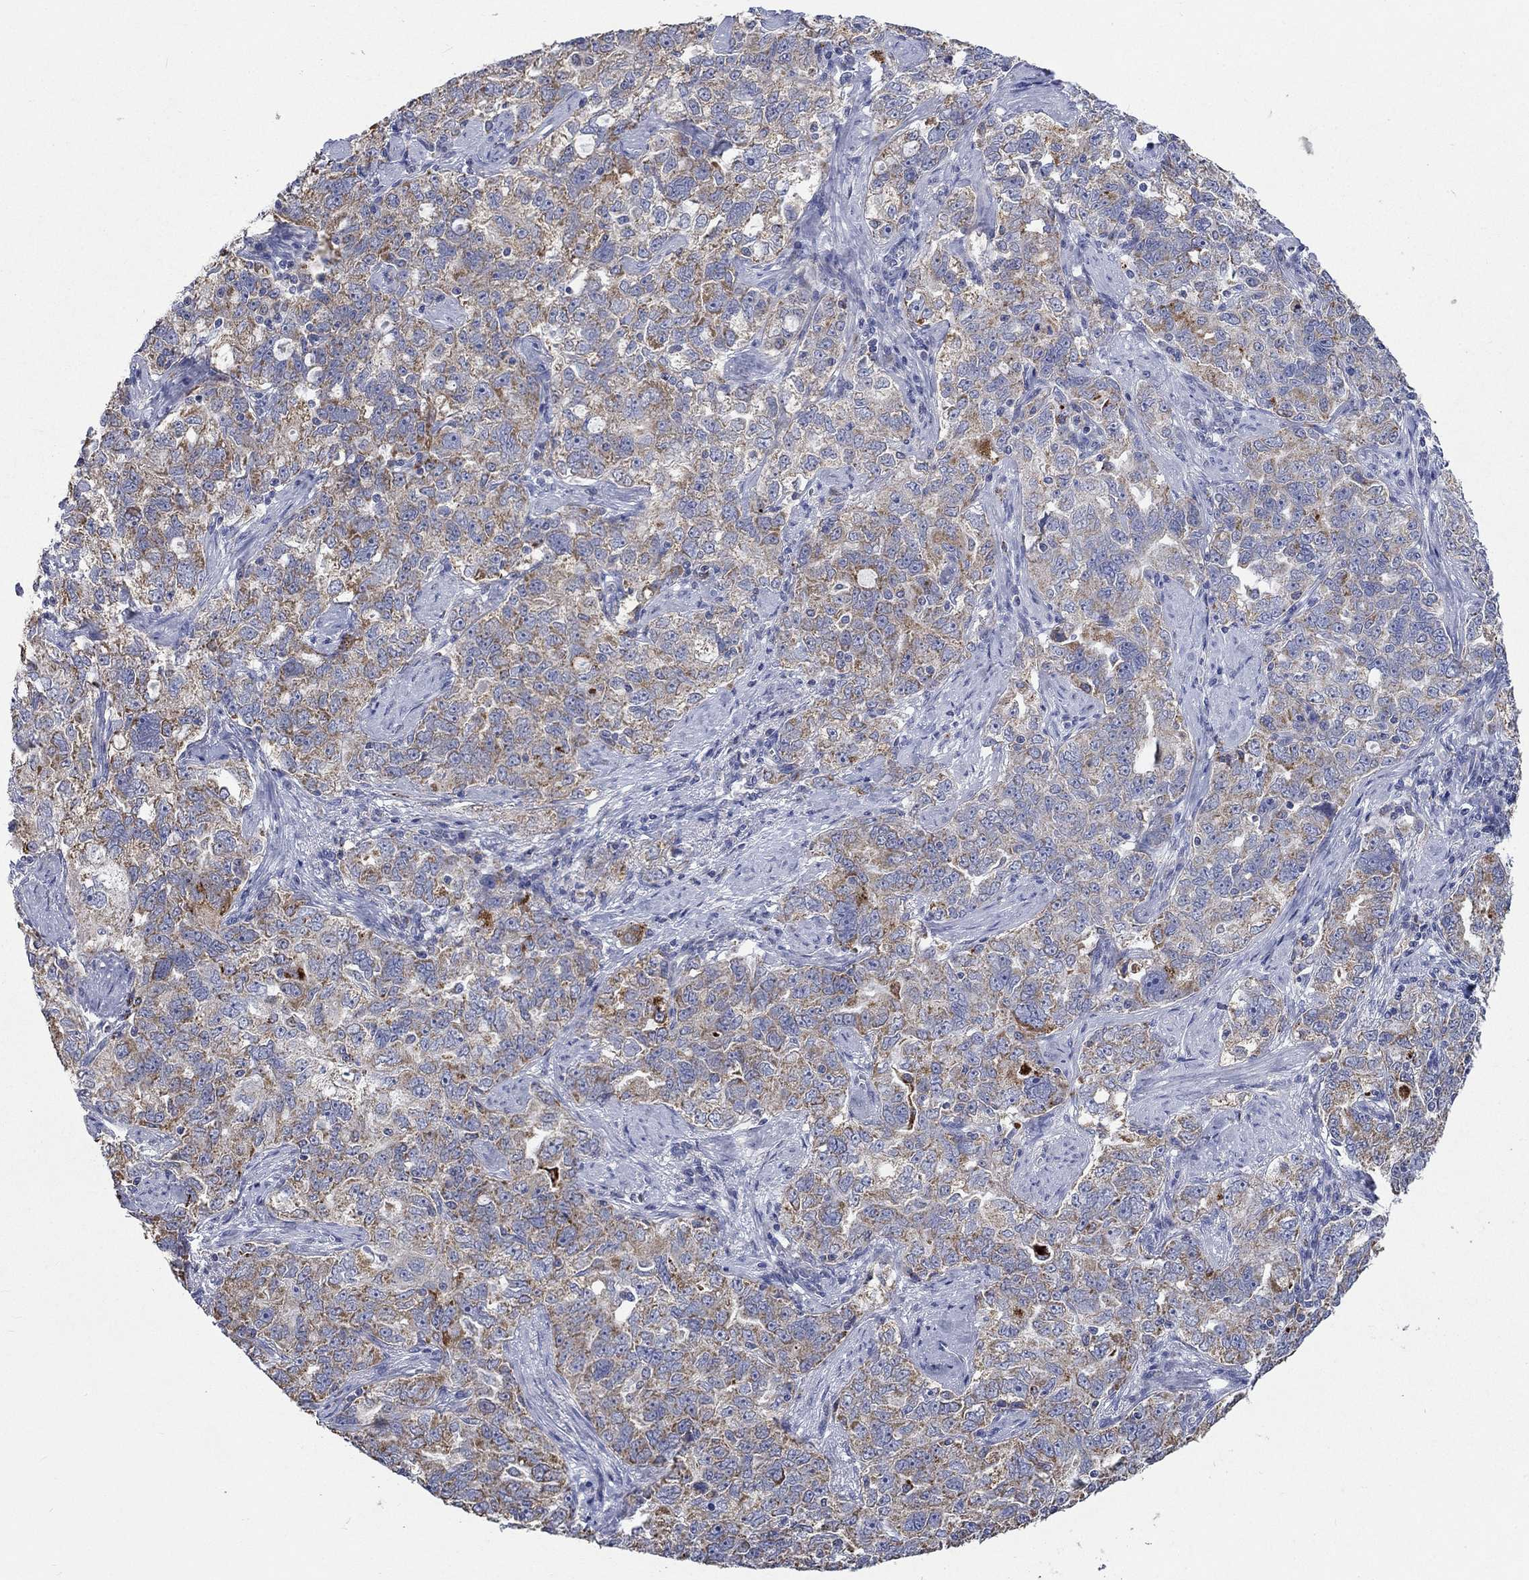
{"staining": {"intensity": "moderate", "quantity": ">75%", "location": "cytoplasmic/membranous"}, "tissue": "ovarian cancer", "cell_type": "Tumor cells", "image_type": "cancer", "snomed": [{"axis": "morphology", "description": "Cystadenocarcinoma, serous, NOS"}, {"axis": "topography", "description": "Ovary"}], "caption": "This is an image of immunohistochemistry (IHC) staining of ovarian cancer (serous cystadenocarcinoma), which shows moderate staining in the cytoplasmic/membranous of tumor cells.", "gene": "UGT8", "patient": {"sex": "female", "age": 51}}